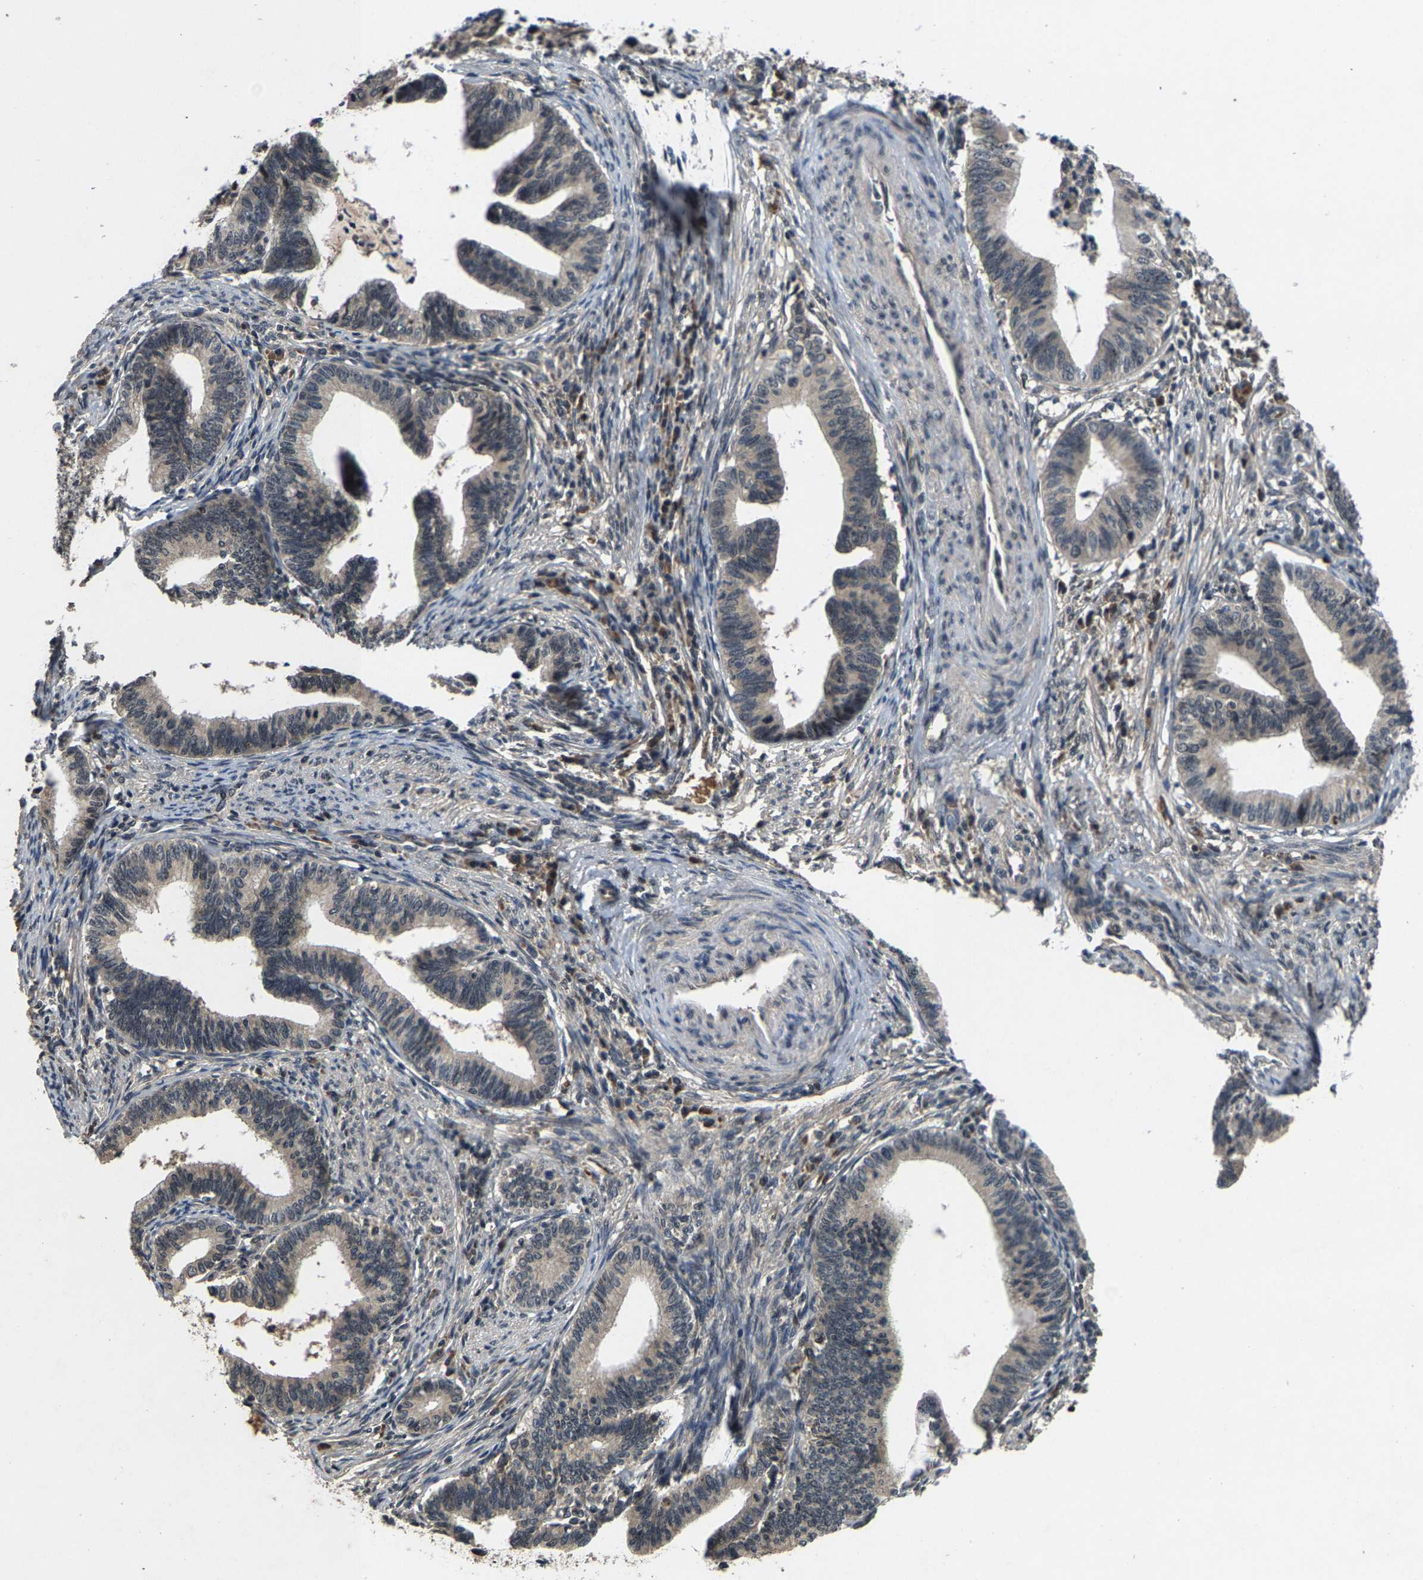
{"staining": {"intensity": "weak", "quantity": "<25%", "location": "cytoplasmic/membranous"}, "tissue": "cervical cancer", "cell_type": "Tumor cells", "image_type": "cancer", "snomed": [{"axis": "morphology", "description": "Adenocarcinoma, NOS"}, {"axis": "topography", "description": "Cervix"}], "caption": "Micrograph shows no protein positivity in tumor cells of adenocarcinoma (cervical) tissue.", "gene": "HUWE1", "patient": {"sex": "female", "age": 36}}